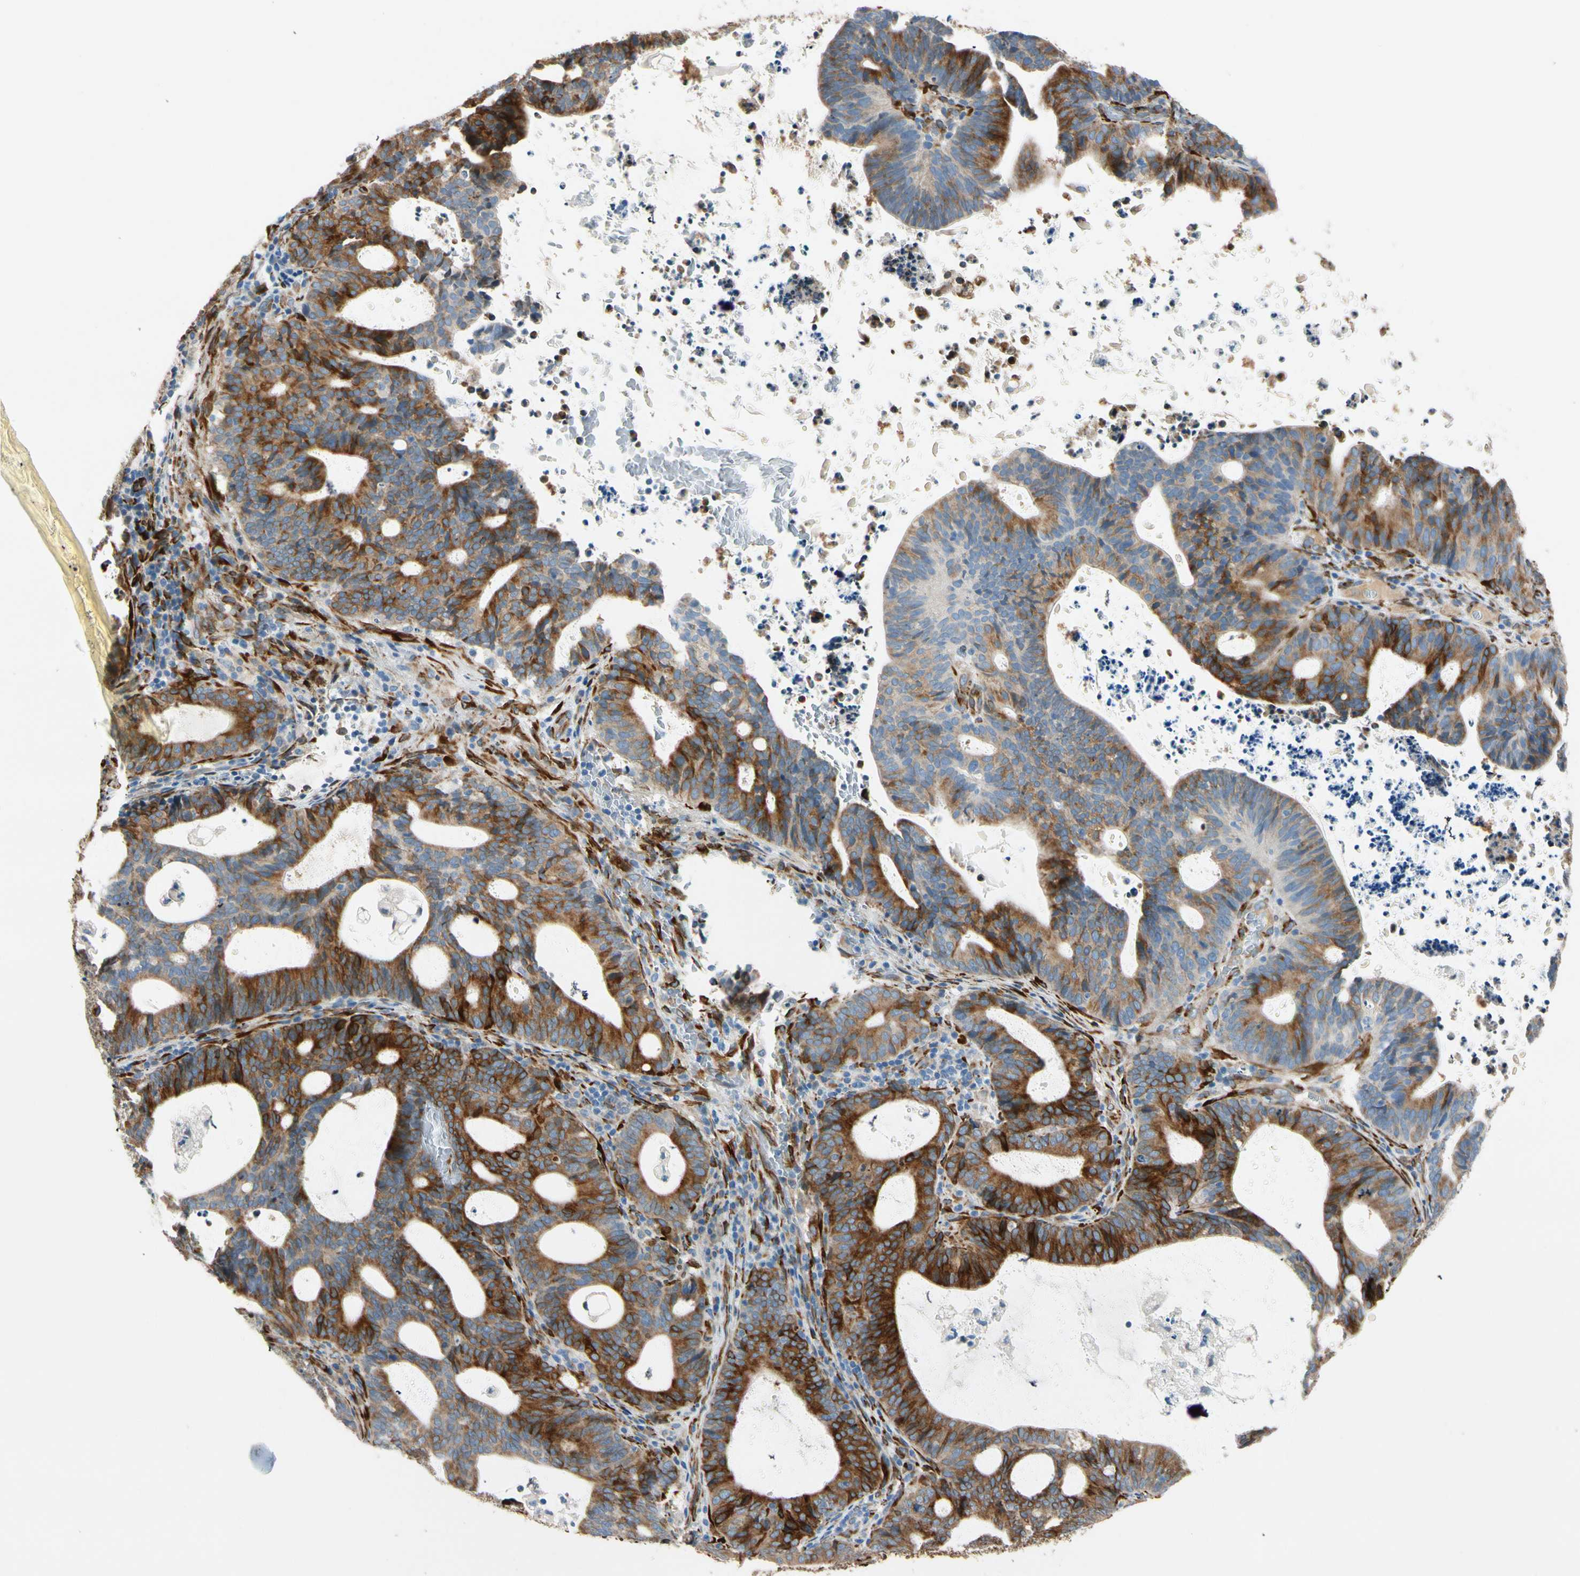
{"staining": {"intensity": "strong", "quantity": ">75%", "location": "cytoplasmic/membranous"}, "tissue": "endometrial cancer", "cell_type": "Tumor cells", "image_type": "cancer", "snomed": [{"axis": "morphology", "description": "Adenocarcinoma, NOS"}, {"axis": "topography", "description": "Uterus"}], "caption": "Immunohistochemical staining of human endometrial adenocarcinoma exhibits strong cytoplasmic/membranous protein staining in approximately >75% of tumor cells.", "gene": "FKBP7", "patient": {"sex": "female", "age": 83}}